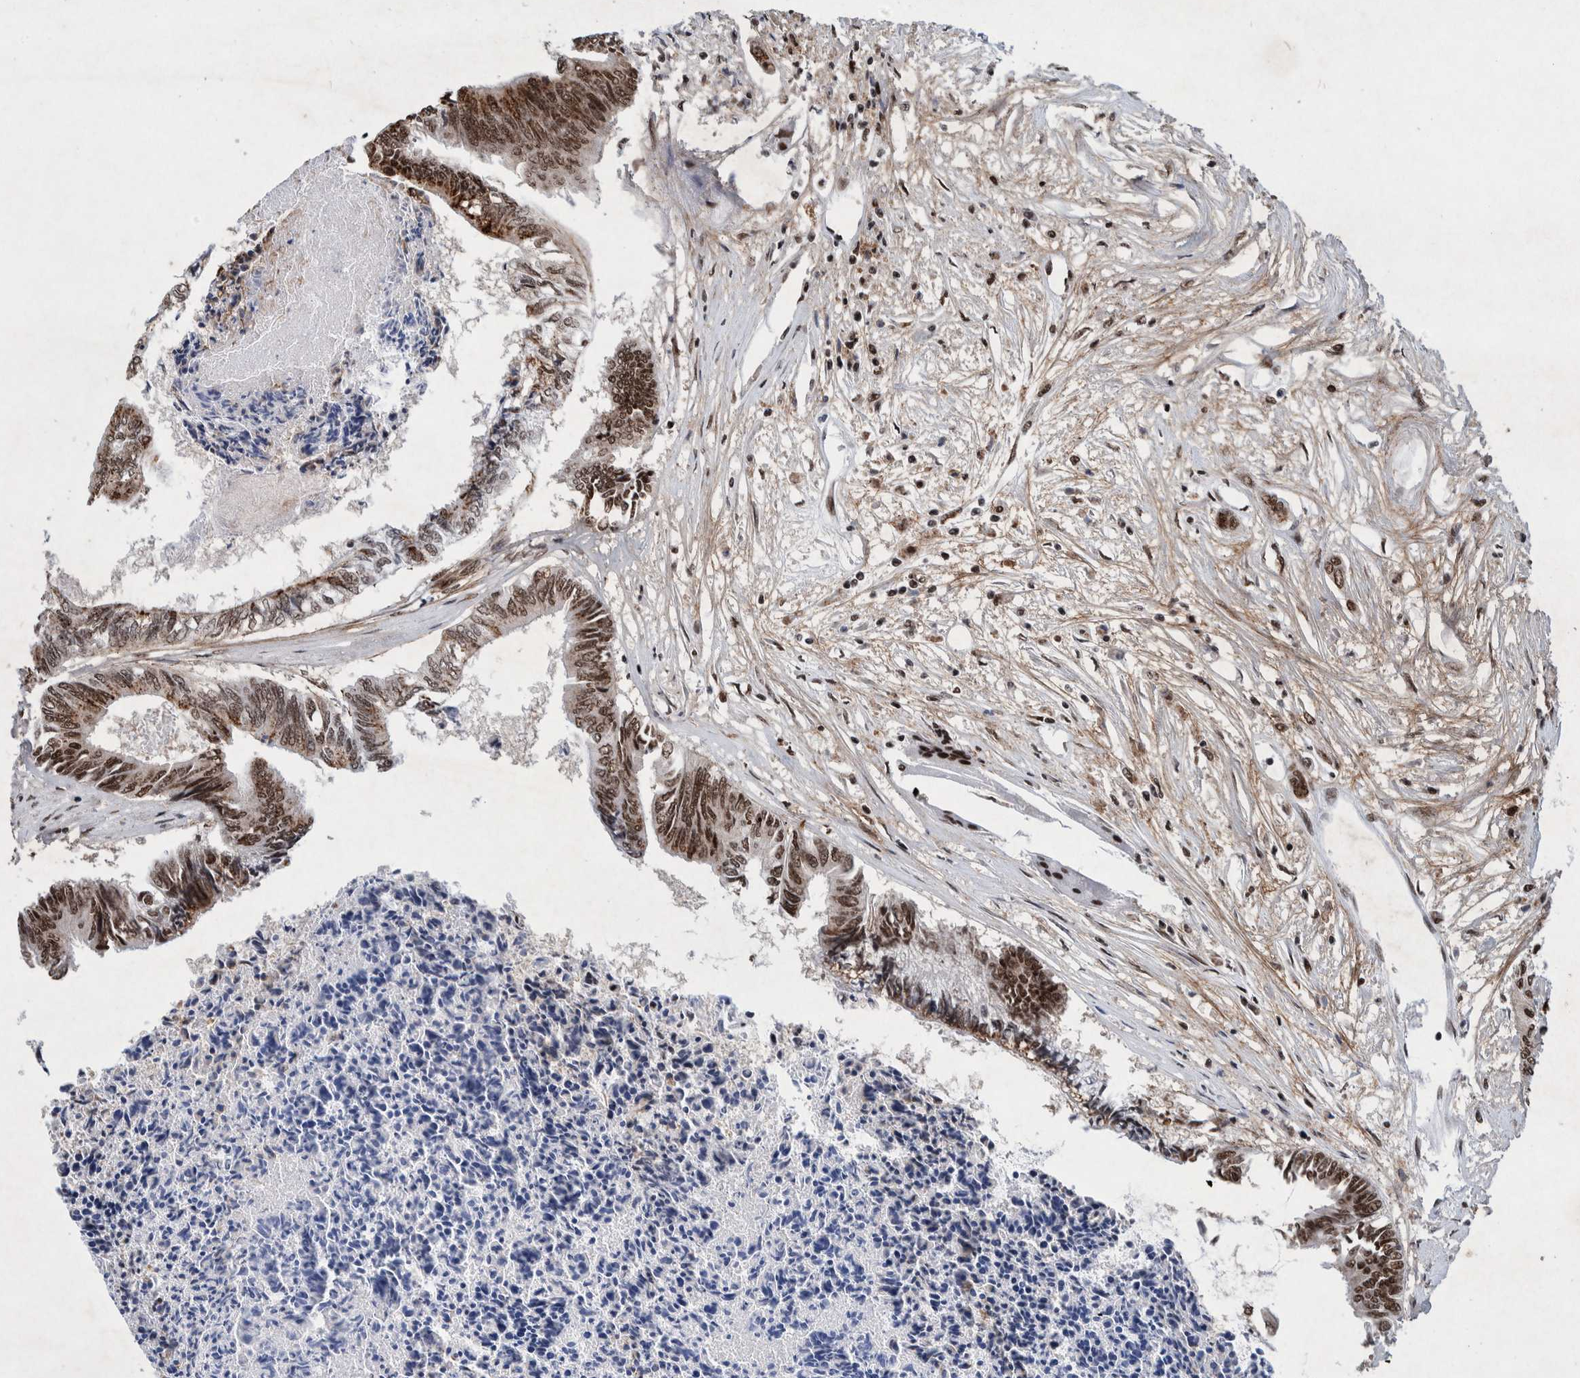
{"staining": {"intensity": "moderate", "quantity": ">75%", "location": "nuclear"}, "tissue": "colorectal cancer", "cell_type": "Tumor cells", "image_type": "cancer", "snomed": [{"axis": "morphology", "description": "Adenocarcinoma, NOS"}, {"axis": "topography", "description": "Rectum"}], "caption": "Tumor cells display medium levels of moderate nuclear expression in about >75% of cells in colorectal adenocarcinoma.", "gene": "TAF10", "patient": {"sex": "male", "age": 63}}